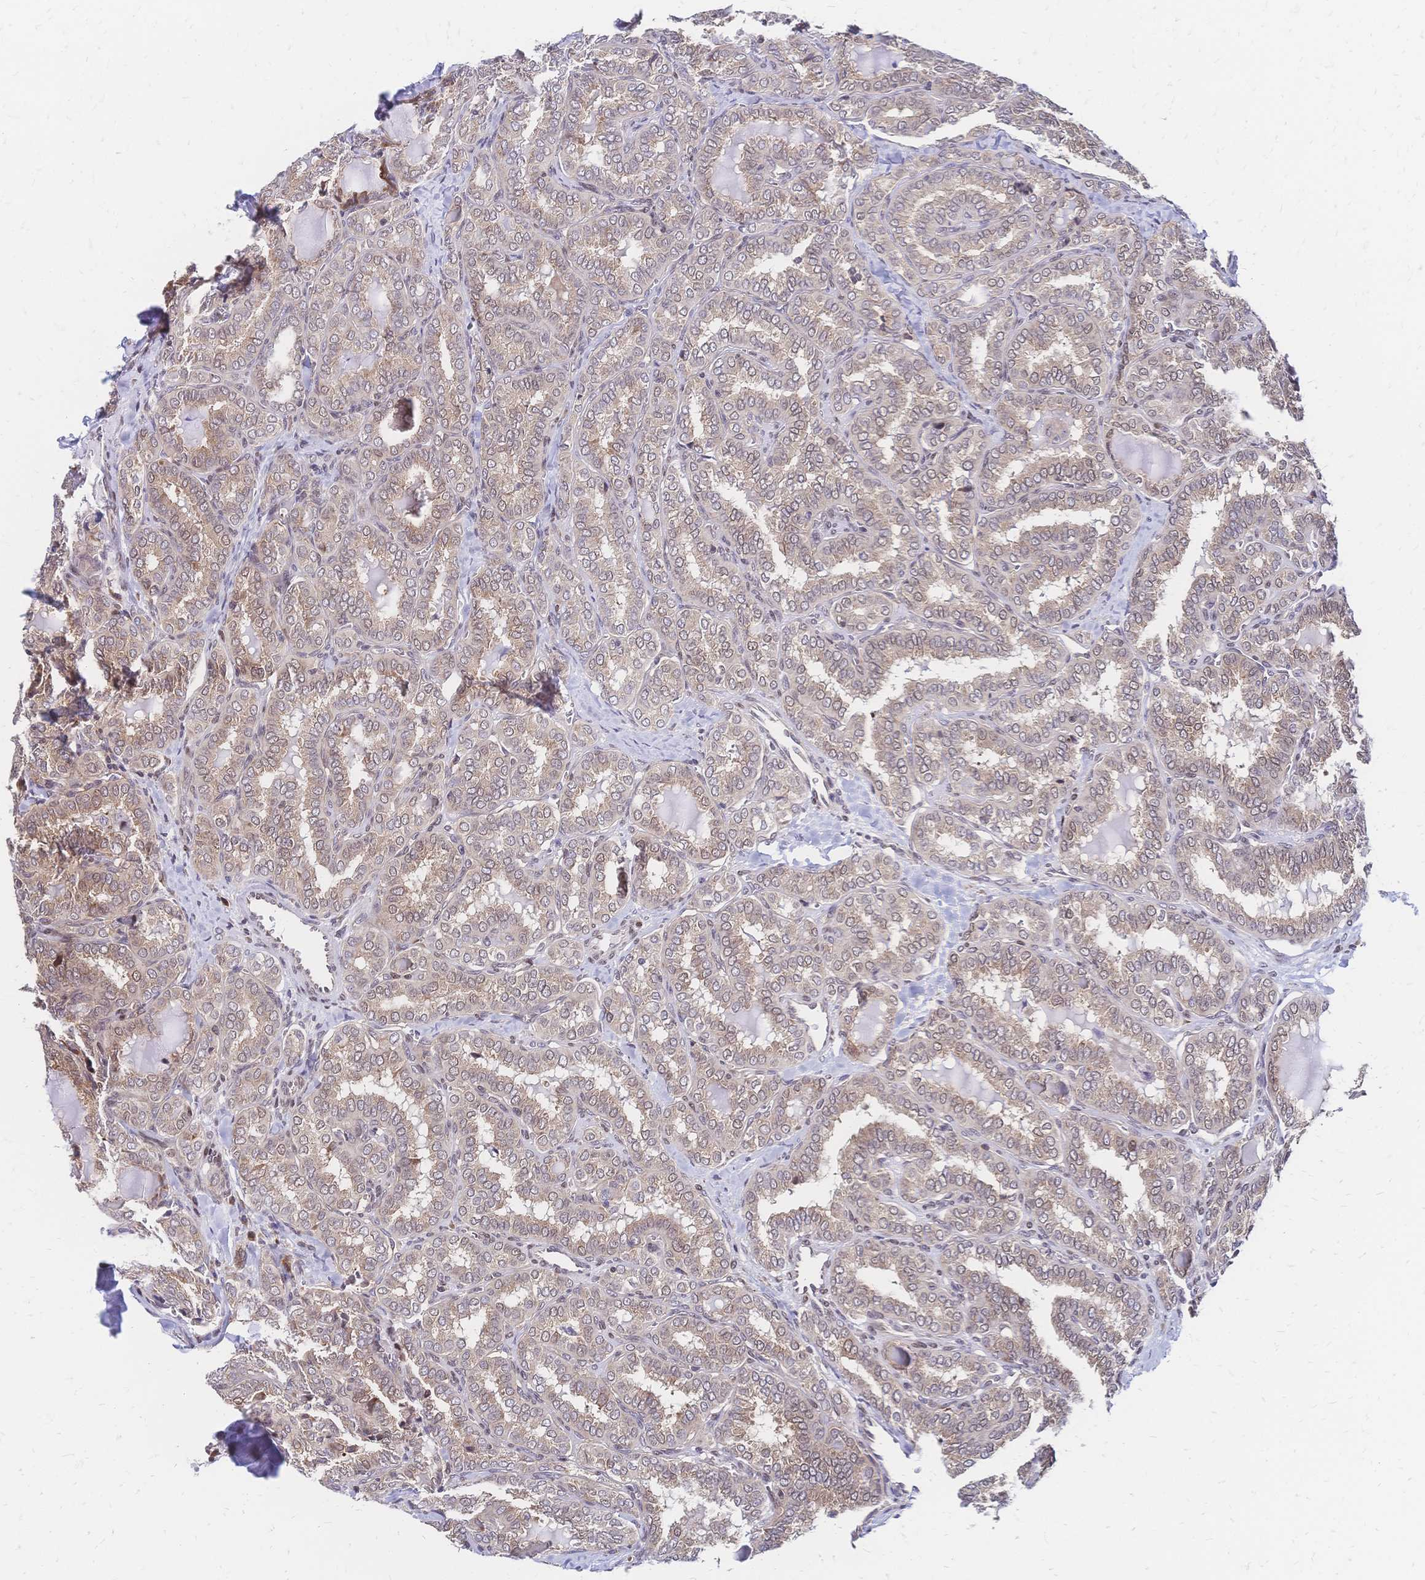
{"staining": {"intensity": "weak", "quantity": "<25%", "location": "cytoplasmic/membranous"}, "tissue": "thyroid cancer", "cell_type": "Tumor cells", "image_type": "cancer", "snomed": [{"axis": "morphology", "description": "Papillary adenocarcinoma, NOS"}, {"axis": "topography", "description": "Thyroid gland"}], "caption": "Immunohistochemistry of human thyroid cancer demonstrates no positivity in tumor cells.", "gene": "CBX7", "patient": {"sex": "female", "age": 30}}